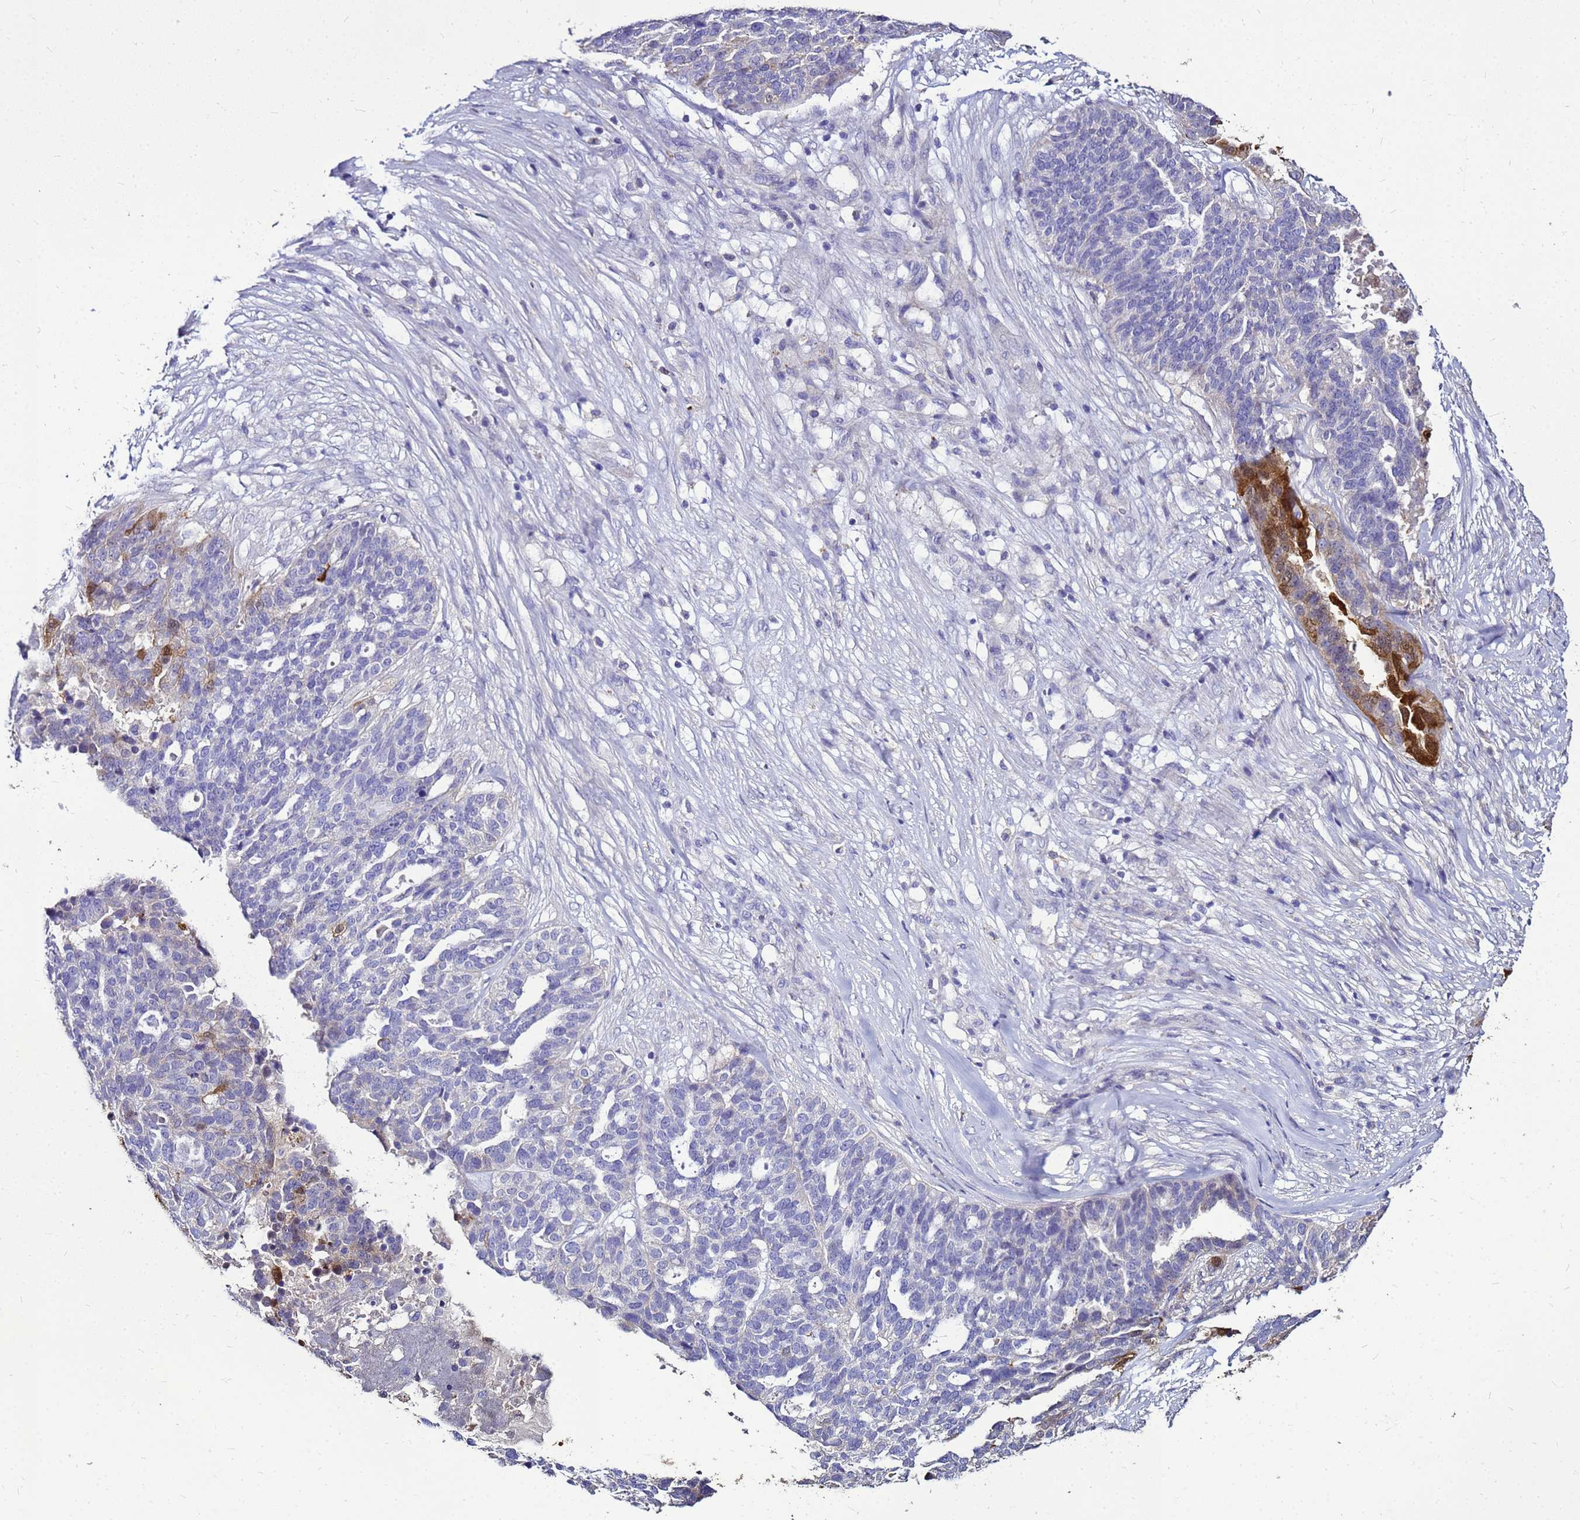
{"staining": {"intensity": "strong", "quantity": "<25%", "location": "cytoplasmic/membranous"}, "tissue": "ovarian cancer", "cell_type": "Tumor cells", "image_type": "cancer", "snomed": [{"axis": "morphology", "description": "Cystadenocarcinoma, serous, NOS"}, {"axis": "topography", "description": "Ovary"}], "caption": "Protein expression analysis of human serous cystadenocarcinoma (ovarian) reveals strong cytoplasmic/membranous staining in about <25% of tumor cells.", "gene": "S100A2", "patient": {"sex": "female", "age": 59}}